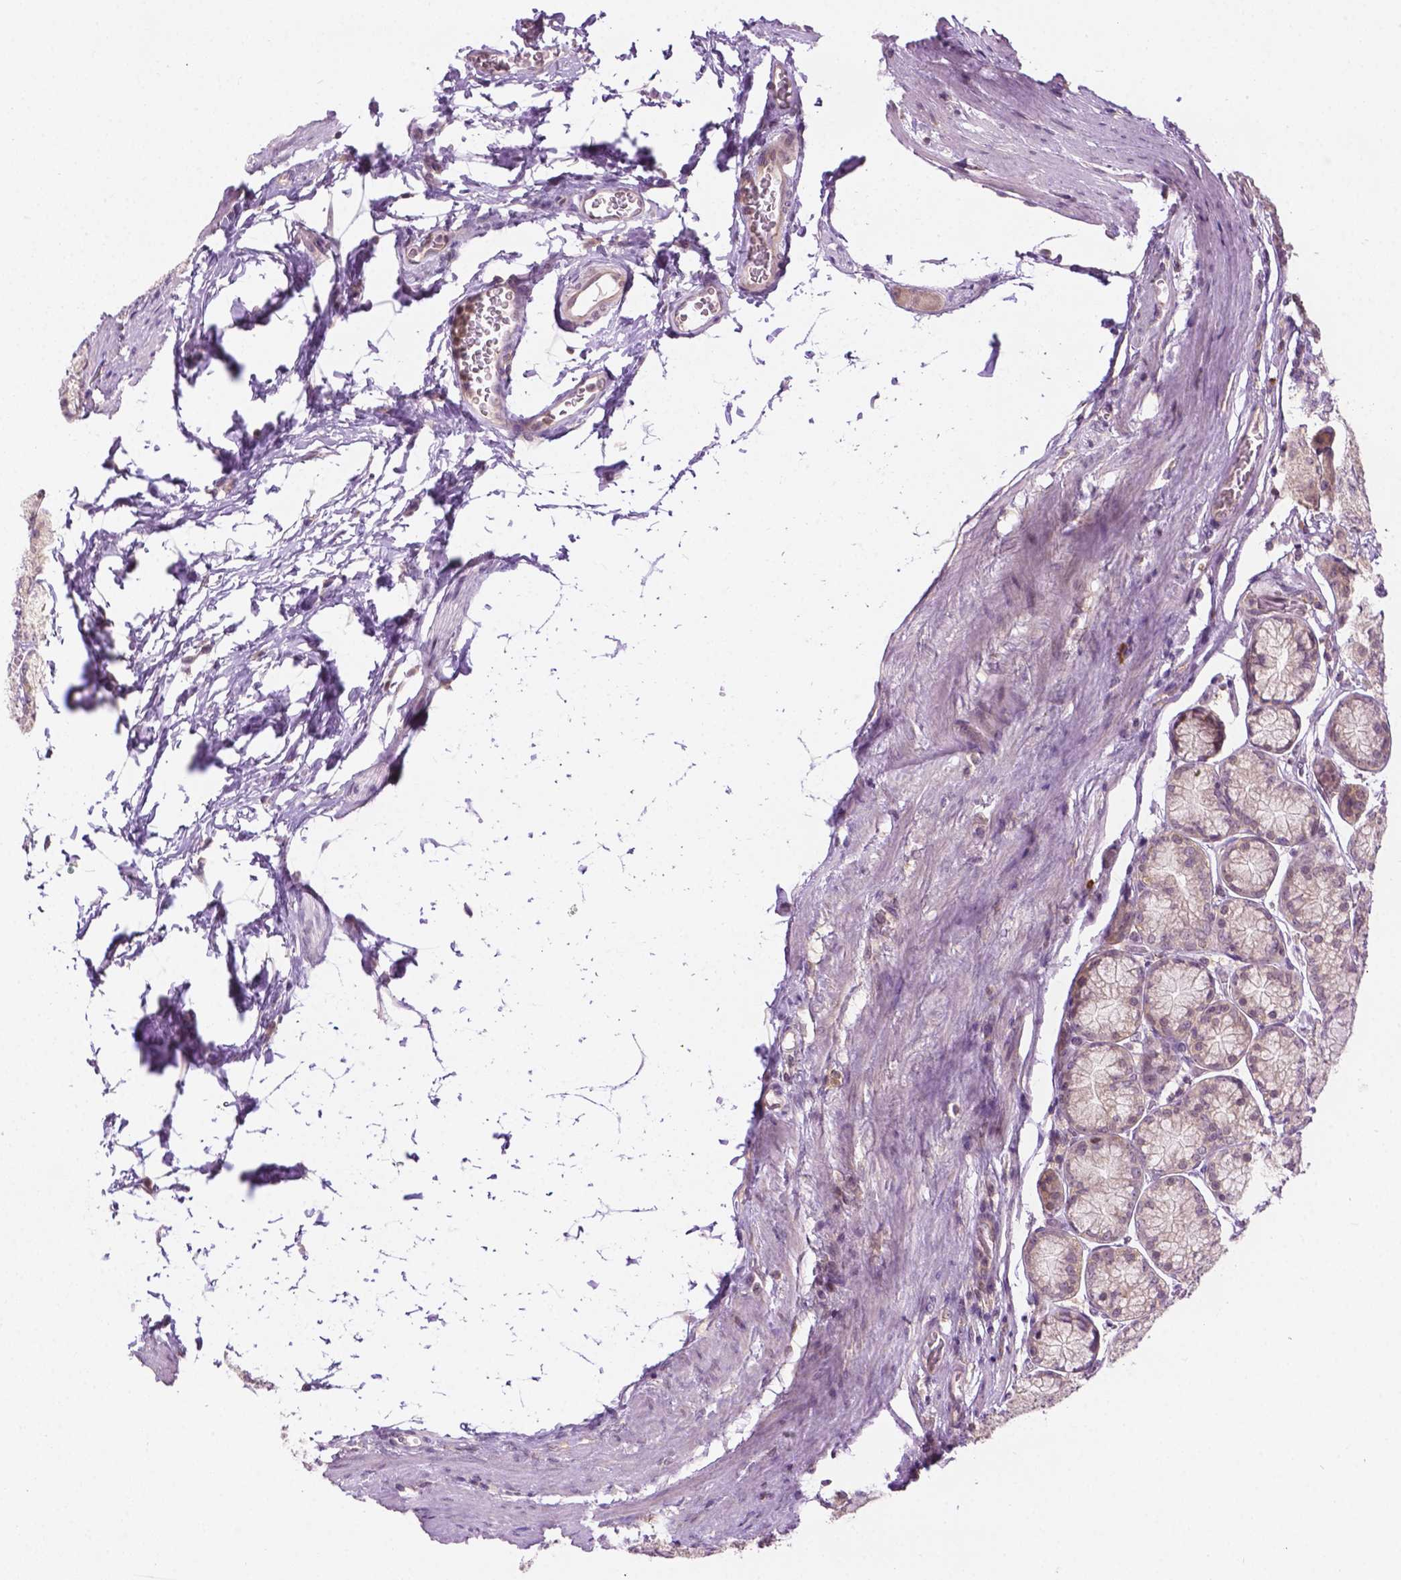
{"staining": {"intensity": "weak", "quantity": "25%-75%", "location": "cytoplasmic/membranous,nuclear"}, "tissue": "stomach", "cell_type": "Glandular cells", "image_type": "normal", "snomed": [{"axis": "morphology", "description": "Normal tissue, NOS"}, {"axis": "morphology", "description": "Adenocarcinoma, NOS"}, {"axis": "morphology", "description": "Adenocarcinoma, High grade"}, {"axis": "topography", "description": "Stomach, upper"}, {"axis": "topography", "description": "Stomach"}], "caption": "Brown immunohistochemical staining in benign stomach shows weak cytoplasmic/membranous,nuclear positivity in about 25%-75% of glandular cells.", "gene": "DENND4A", "patient": {"sex": "female", "age": 65}}